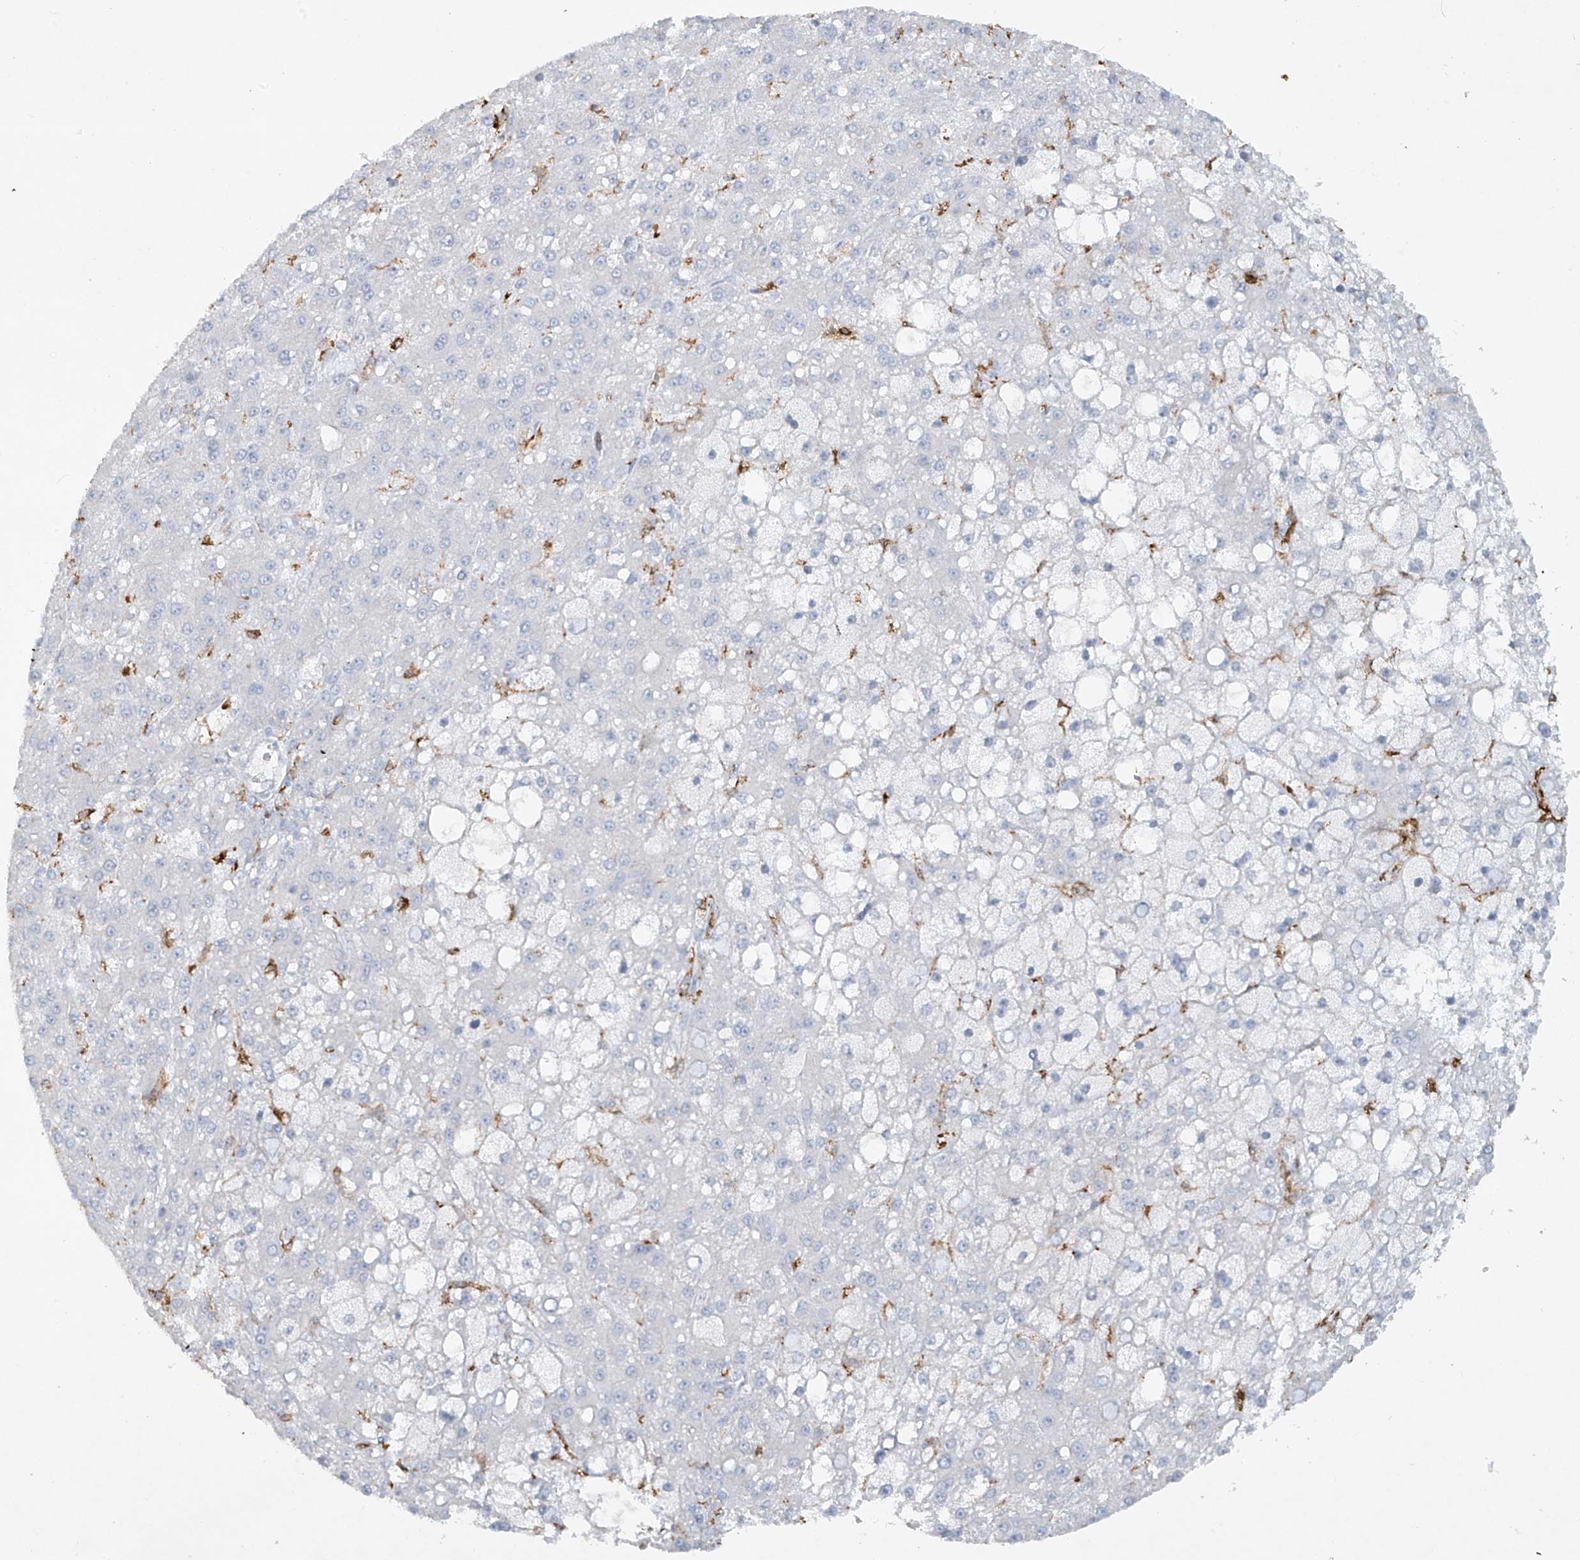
{"staining": {"intensity": "negative", "quantity": "none", "location": "none"}, "tissue": "liver cancer", "cell_type": "Tumor cells", "image_type": "cancer", "snomed": [{"axis": "morphology", "description": "Carcinoma, Hepatocellular, NOS"}, {"axis": "topography", "description": "Liver"}], "caption": "Human liver cancer (hepatocellular carcinoma) stained for a protein using immunohistochemistry (IHC) demonstrates no positivity in tumor cells.", "gene": "FCGR3A", "patient": {"sex": "male", "age": 67}}